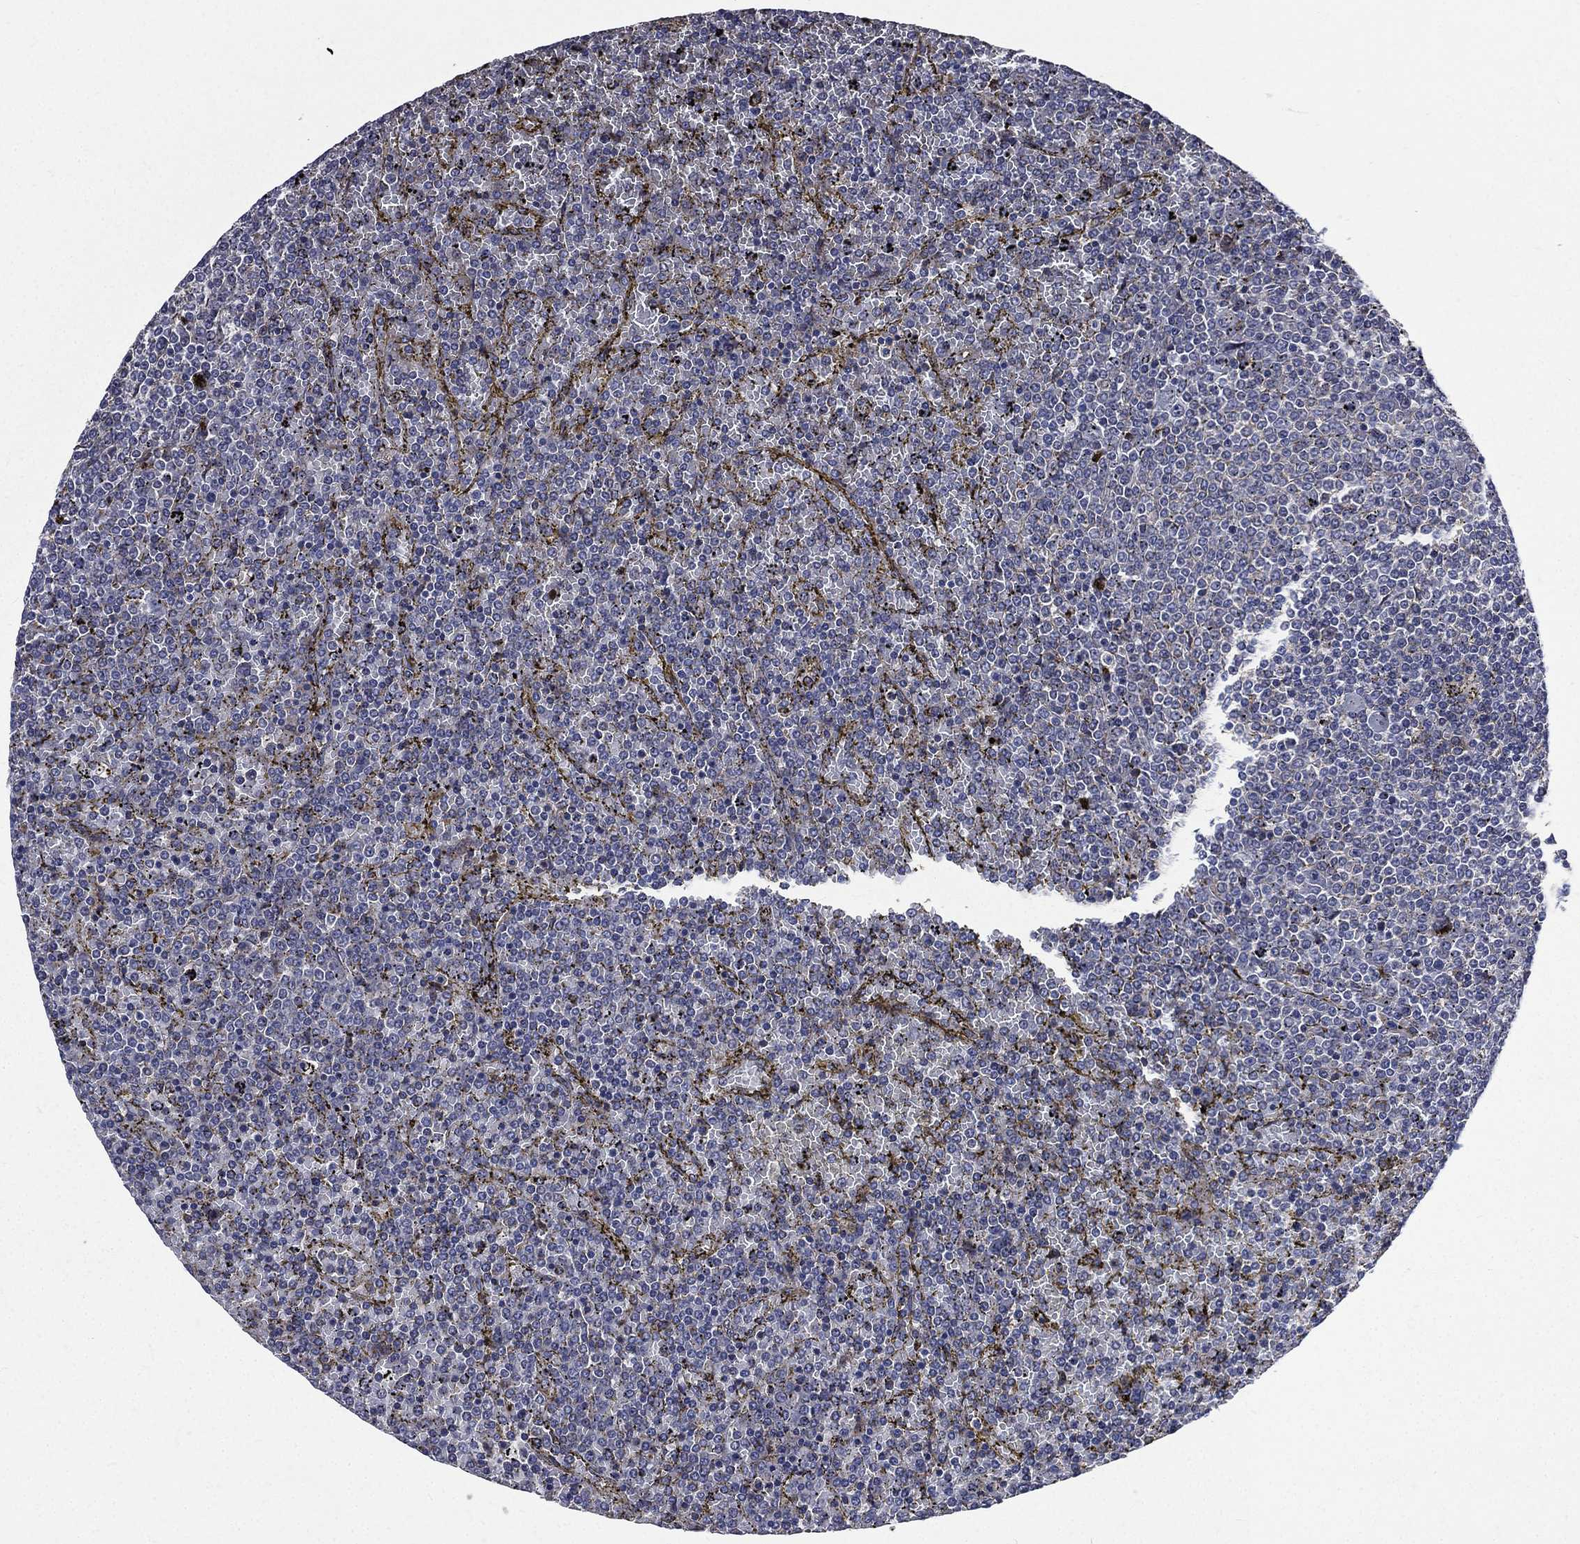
{"staining": {"intensity": "negative", "quantity": "none", "location": "none"}, "tissue": "lymphoma", "cell_type": "Tumor cells", "image_type": "cancer", "snomed": [{"axis": "morphology", "description": "Malignant lymphoma, non-Hodgkin's type, Low grade"}, {"axis": "topography", "description": "Spleen"}], "caption": "IHC of malignant lymphoma, non-Hodgkin's type (low-grade) shows no positivity in tumor cells.", "gene": "FGG", "patient": {"sex": "female", "age": 77}}